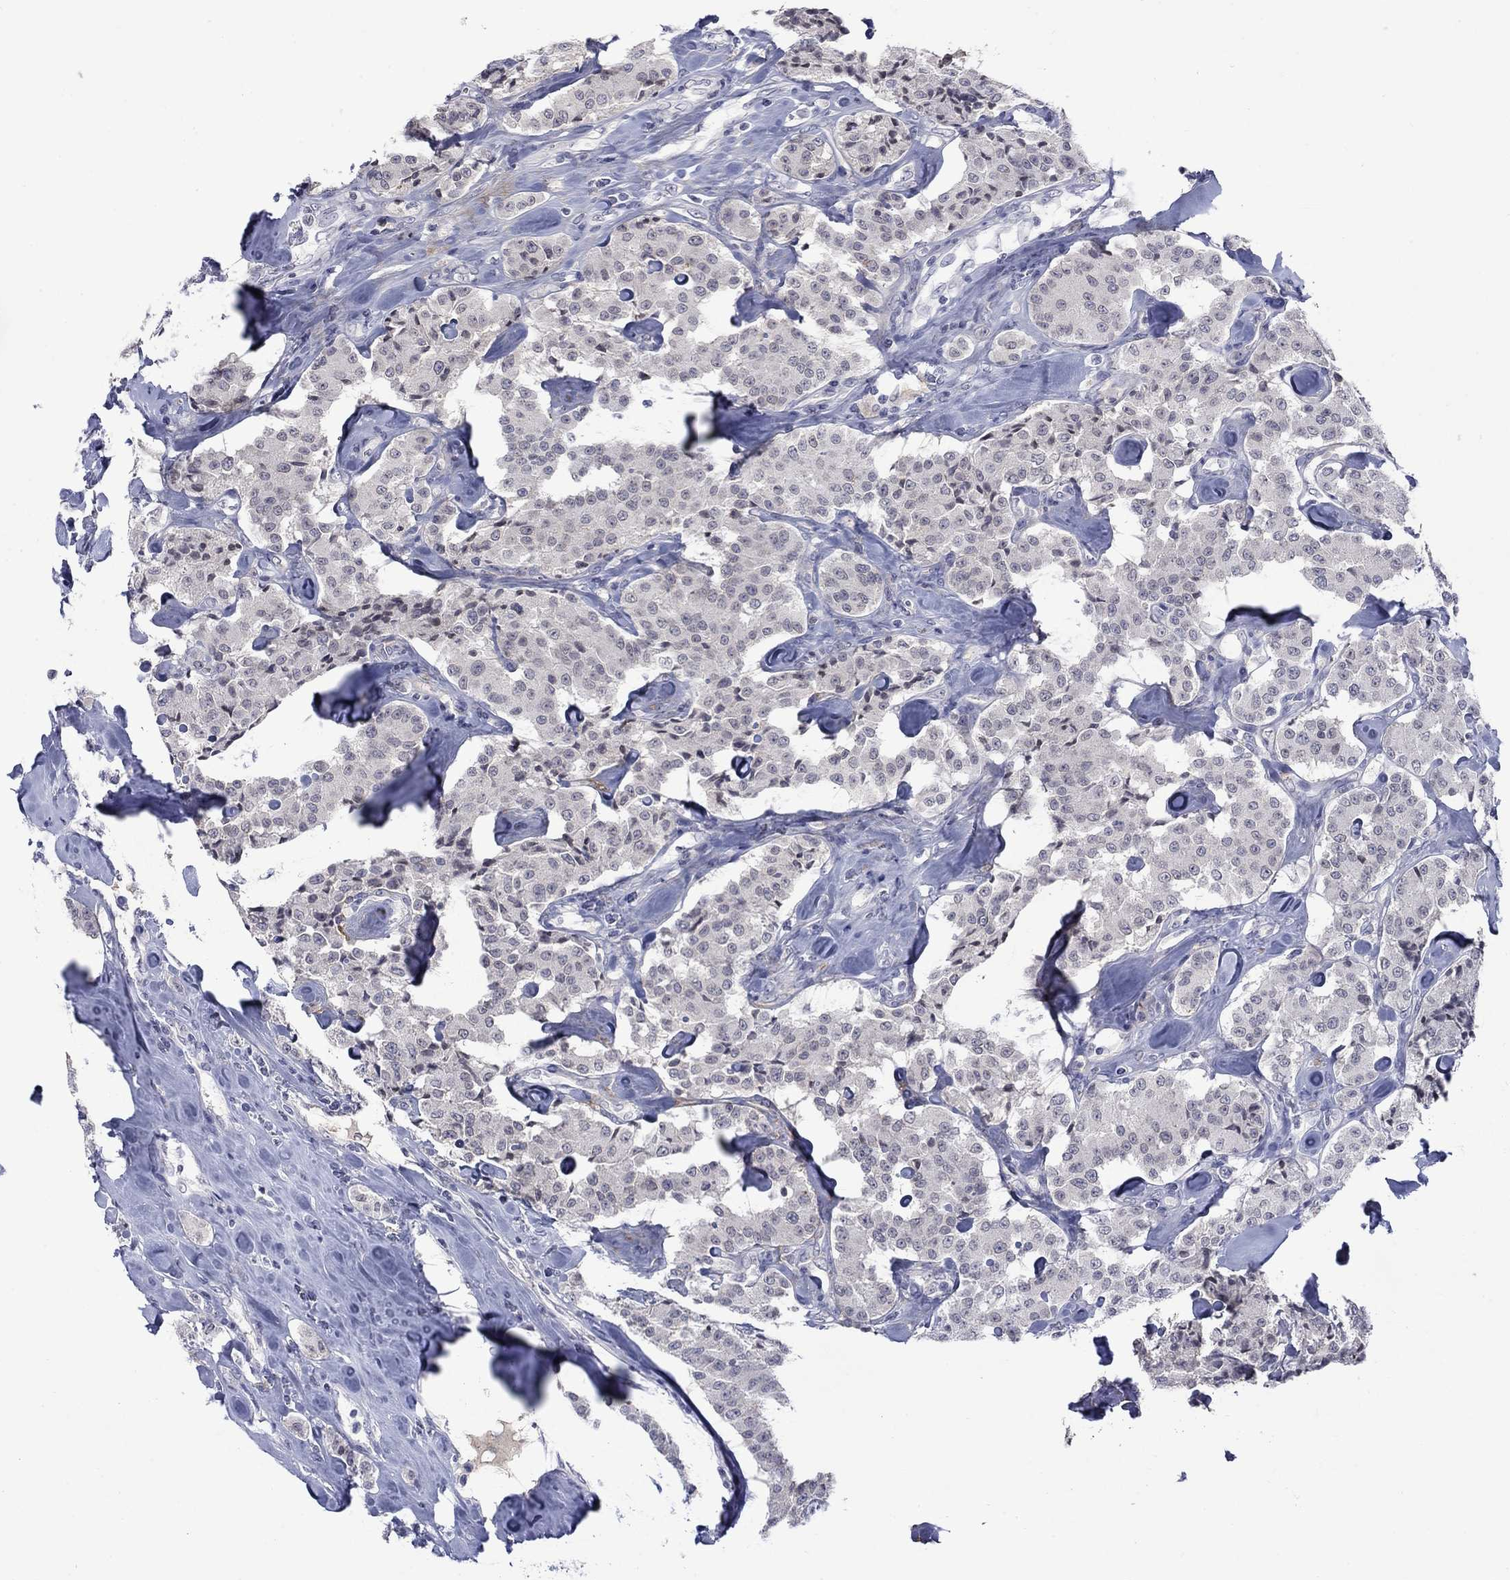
{"staining": {"intensity": "negative", "quantity": "none", "location": "none"}, "tissue": "carcinoid", "cell_type": "Tumor cells", "image_type": "cancer", "snomed": [{"axis": "morphology", "description": "Carcinoid, malignant, NOS"}, {"axis": "topography", "description": "Pancreas"}], "caption": "Tumor cells are negative for protein expression in human carcinoid. (Immunohistochemistry, brightfield microscopy, high magnification).", "gene": "NSMF", "patient": {"sex": "male", "age": 41}}